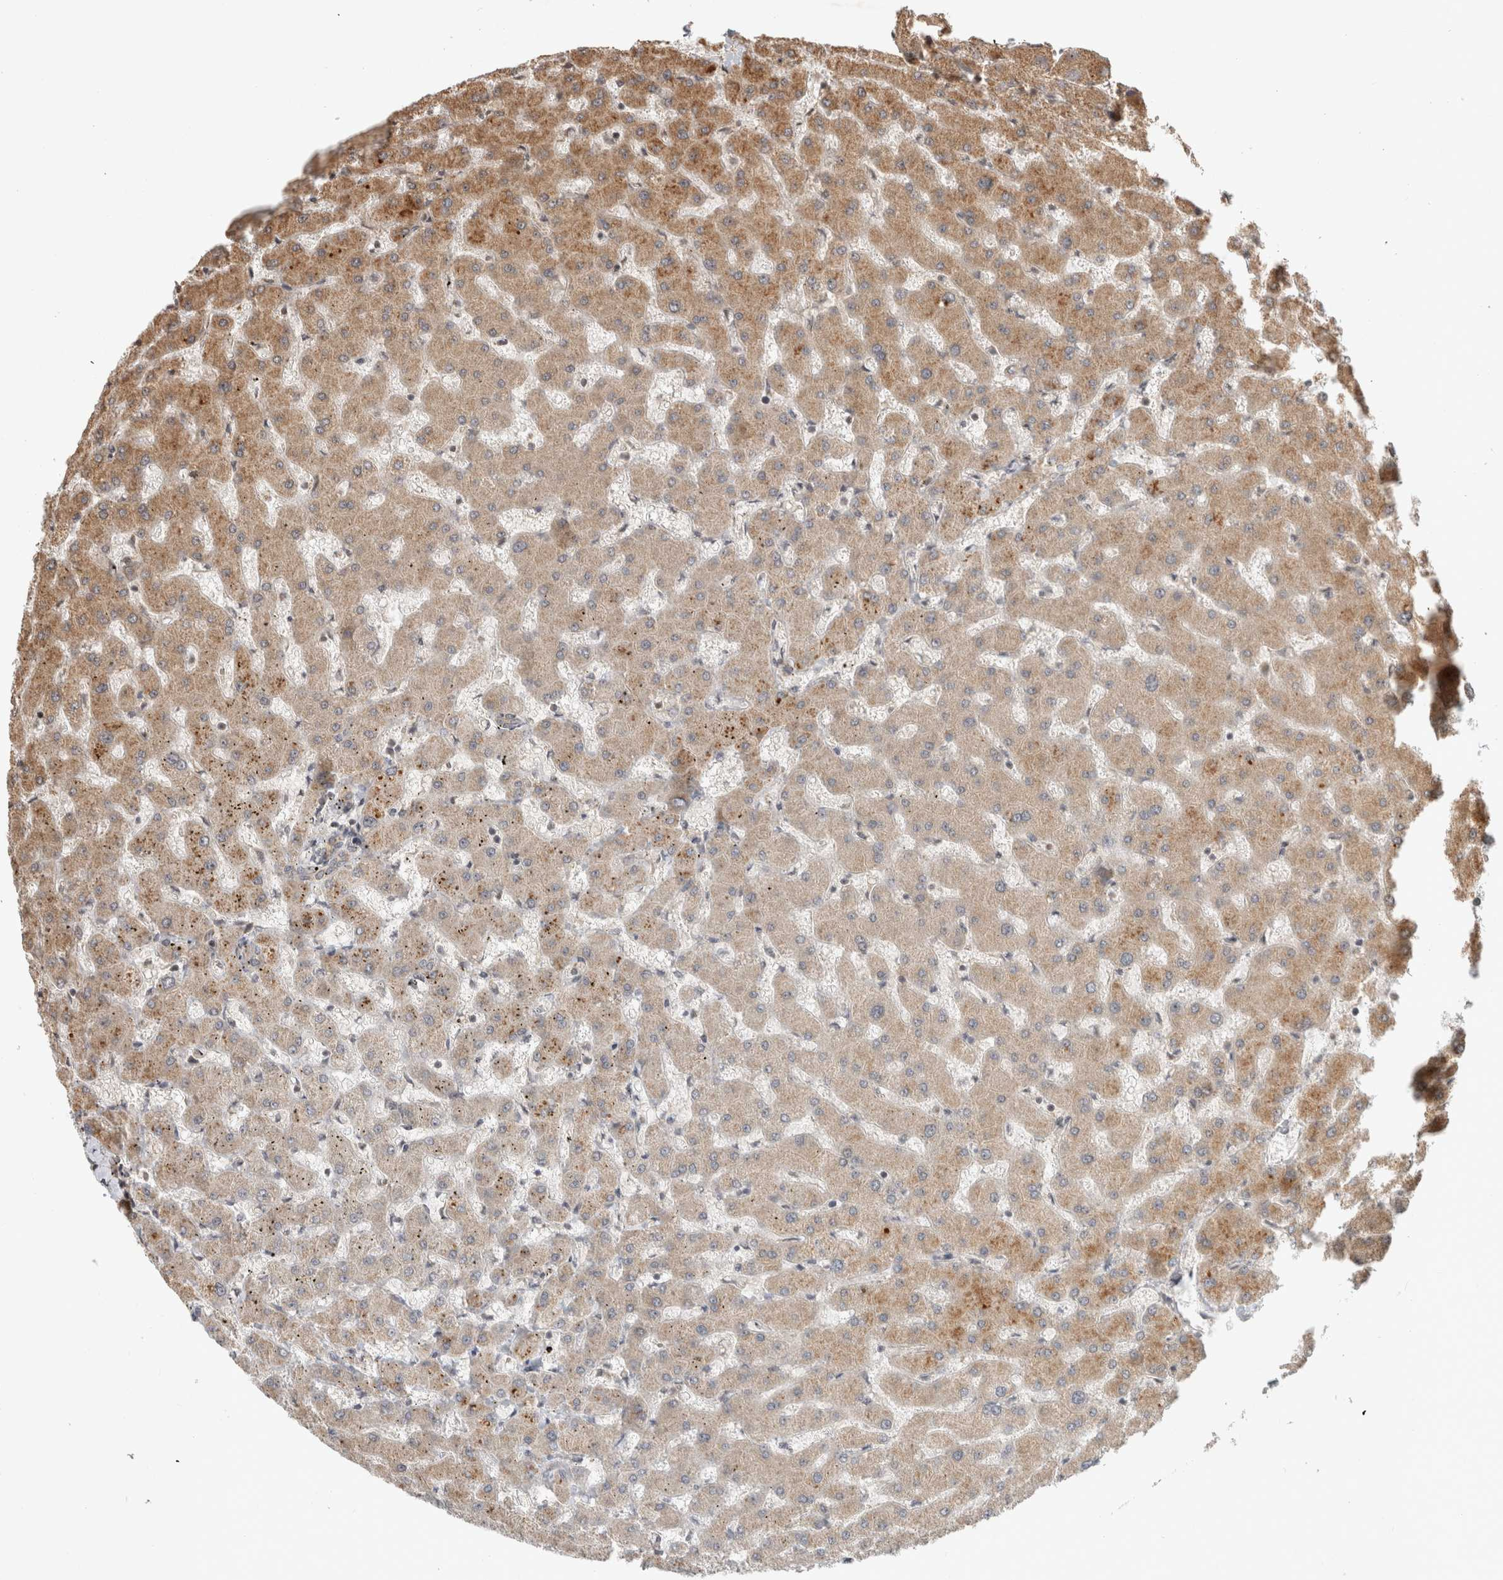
{"staining": {"intensity": "moderate", "quantity": "25%-75%", "location": "cytoplasmic/membranous"}, "tissue": "liver", "cell_type": "Cholangiocytes", "image_type": "normal", "snomed": [{"axis": "morphology", "description": "Normal tissue, NOS"}, {"axis": "topography", "description": "Liver"}], "caption": "About 25%-75% of cholangiocytes in benign human liver show moderate cytoplasmic/membranous protein expression as visualized by brown immunohistochemical staining.", "gene": "PITPNC1", "patient": {"sex": "female", "age": 63}}